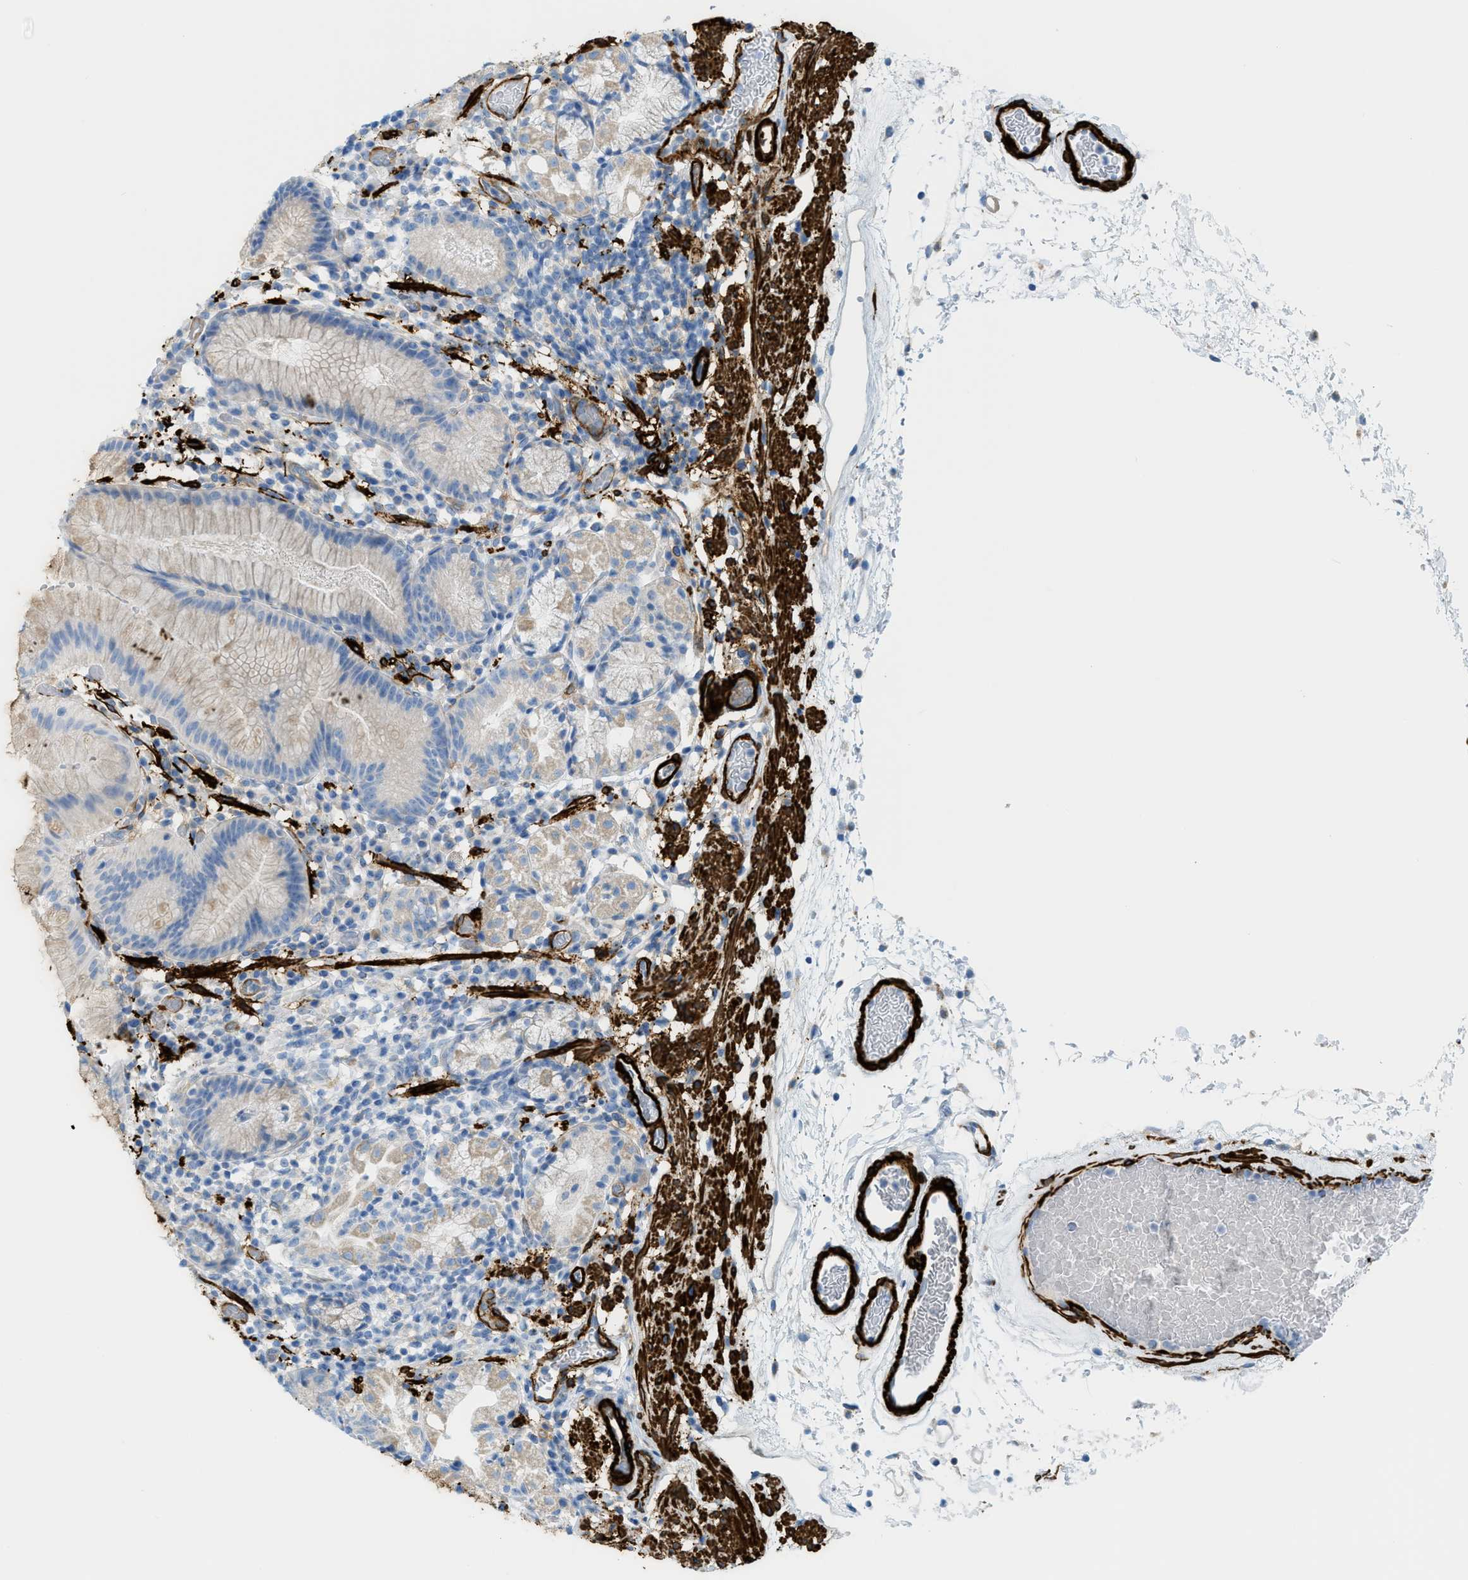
{"staining": {"intensity": "weak", "quantity": "<25%", "location": "cytoplasmic/membranous"}, "tissue": "stomach", "cell_type": "Glandular cells", "image_type": "normal", "snomed": [{"axis": "morphology", "description": "Normal tissue, NOS"}, {"axis": "topography", "description": "Stomach"}, {"axis": "topography", "description": "Stomach, lower"}], "caption": "High power microscopy photomicrograph of an immunohistochemistry histopathology image of benign stomach, revealing no significant expression in glandular cells.", "gene": "MYH11", "patient": {"sex": "female", "age": 75}}